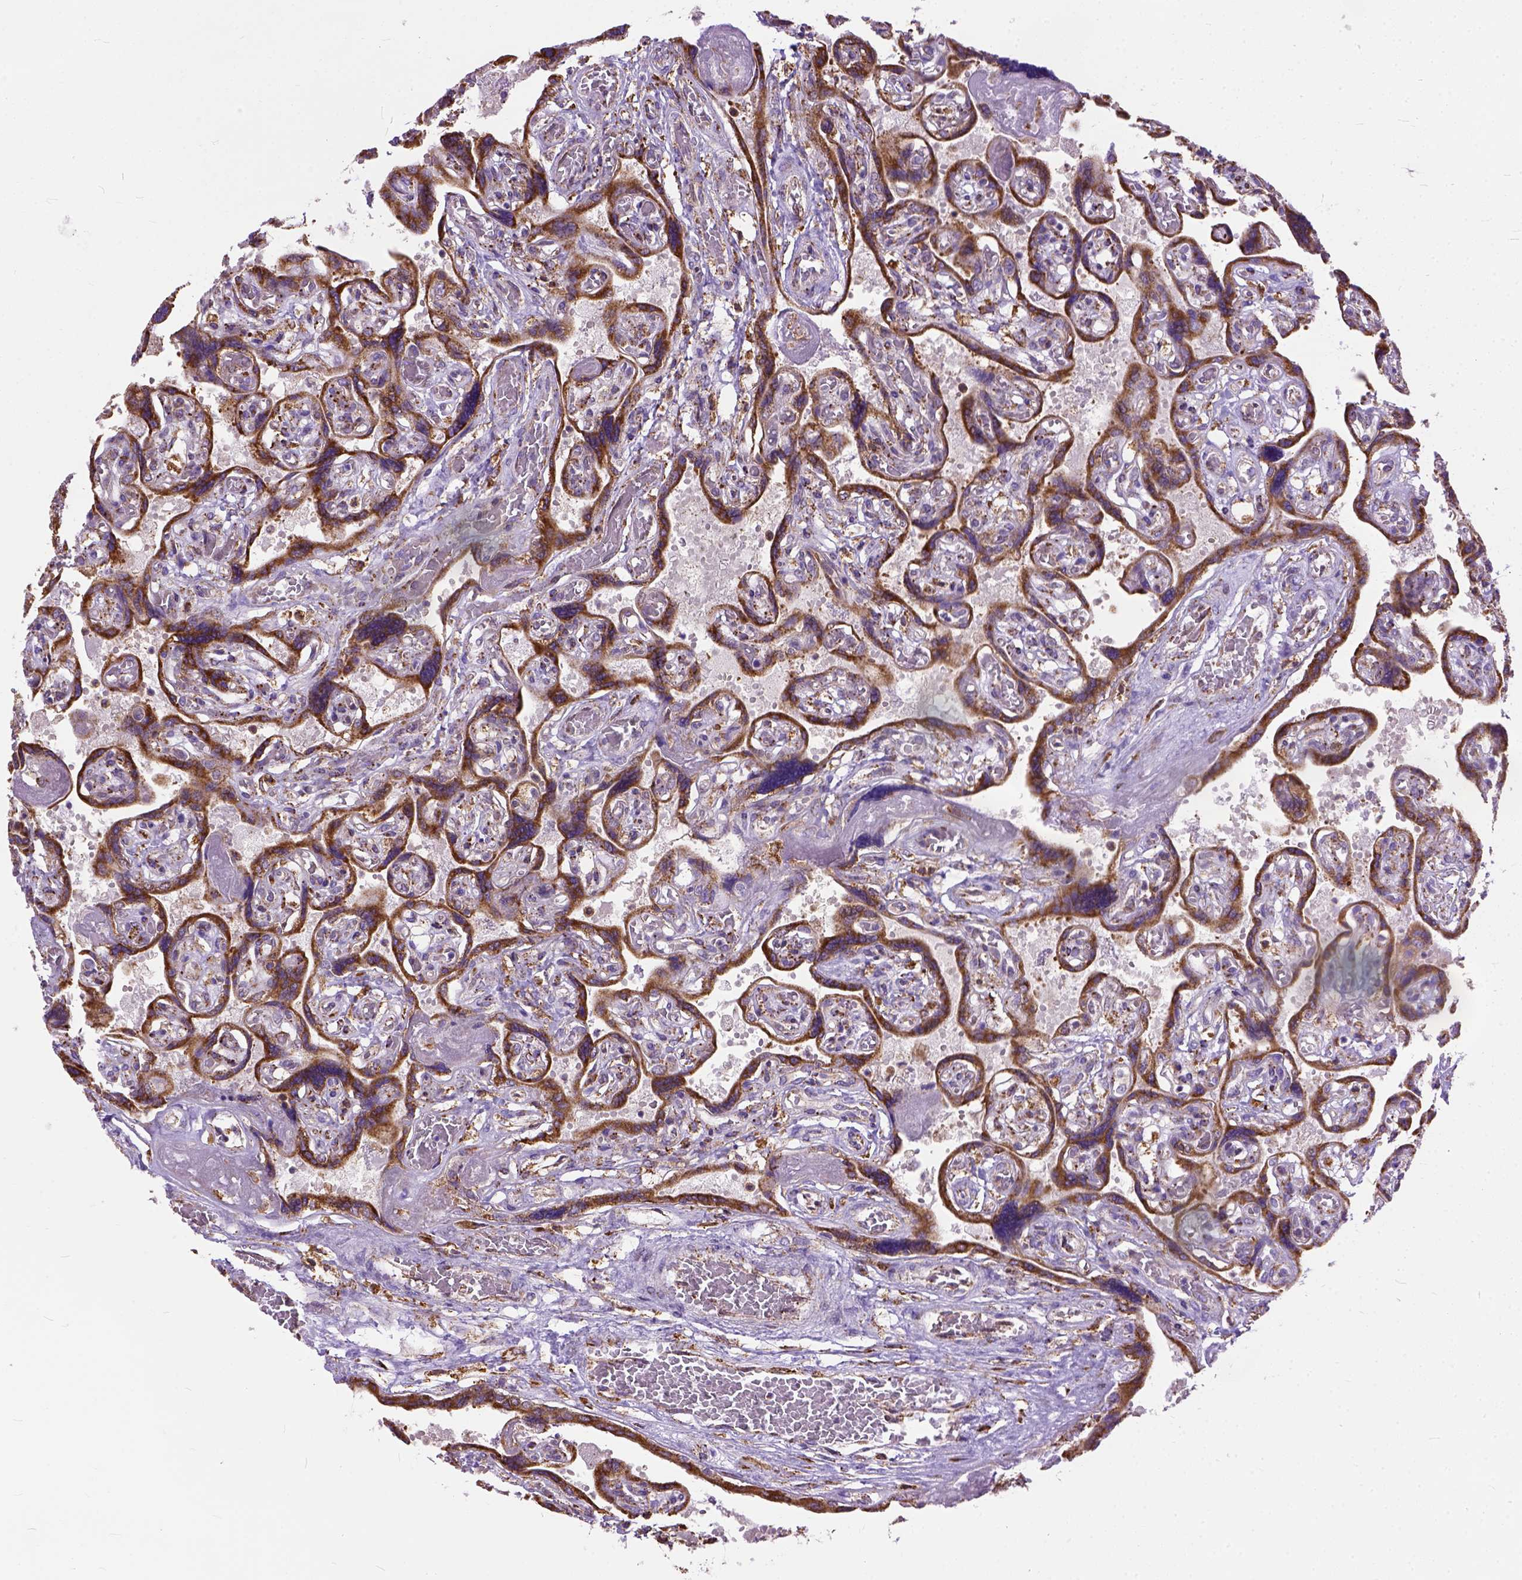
{"staining": {"intensity": "moderate", "quantity": "<25%", "location": "cytoplasmic/membranous"}, "tissue": "placenta", "cell_type": "Decidual cells", "image_type": "normal", "snomed": [{"axis": "morphology", "description": "Normal tissue, NOS"}, {"axis": "topography", "description": "Placenta"}], "caption": "Placenta was stained to show a protein in brown. There is low levels of moderate cytoplasmic/membranous staining in about <25% of decidual cells. The protein is stained brown, and the nuclei are stained in blue (DAB IHC with brightfield microscopy, high magnification).", "gene": "PLK4", "patient": {"sex": "female", "age": 32}}